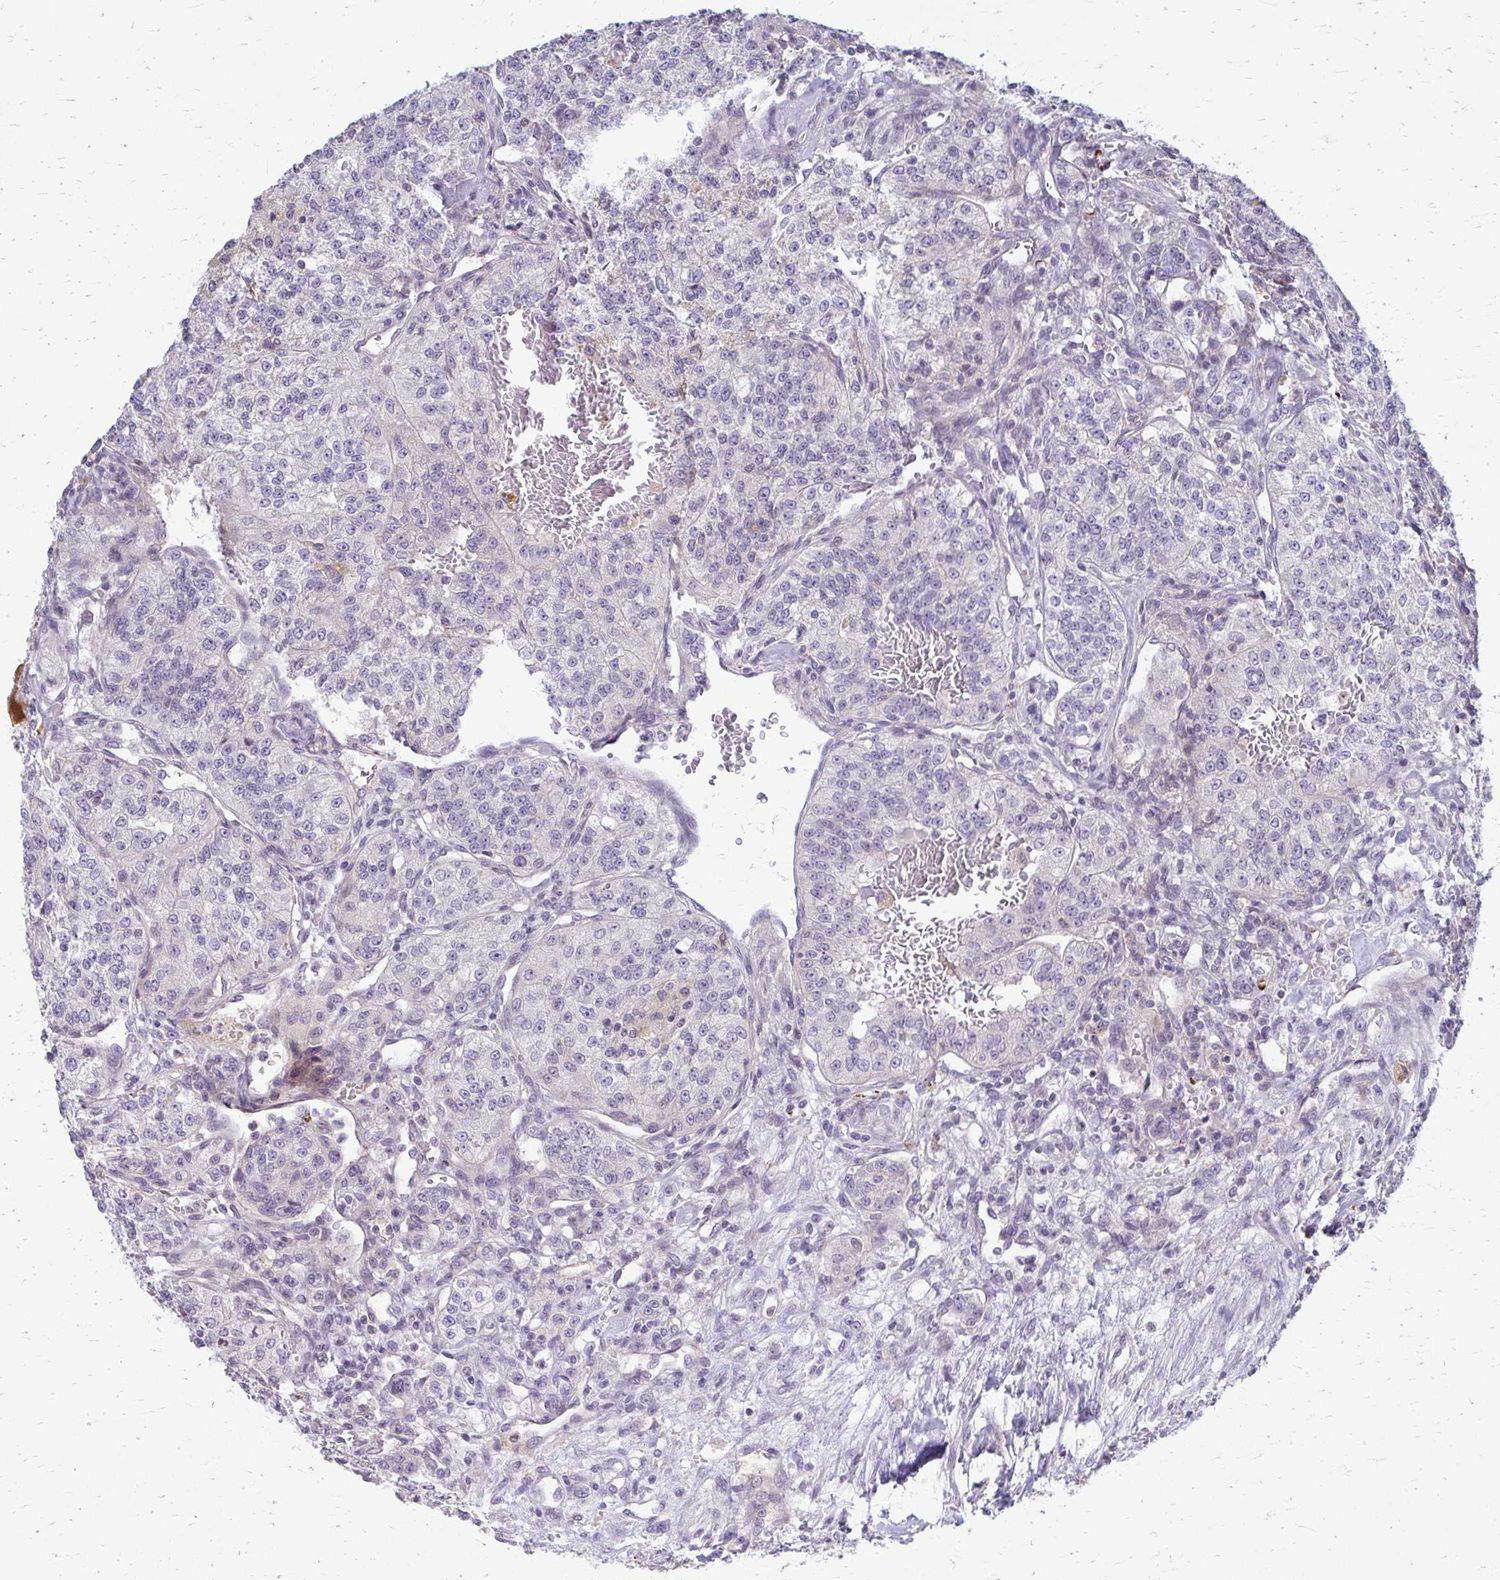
{"staining": {"intensity": "negative", "quantity": "none", "location": "none"}, "tissue": "renal cancer", "cell_type": "Tumor cells", "image_type": "cancer", "snomed": [{"axis": "morphology", "description": "Adenocarcinoma, NOS"}, {"axis": "topography", "description": "Kidney"}], "caption": "Image shows no significant protein positivity in tumor cells of adenocarcinoma (renal).", "gene": "MCRIP2", "patient": {"sex": "female", "age": 63}}